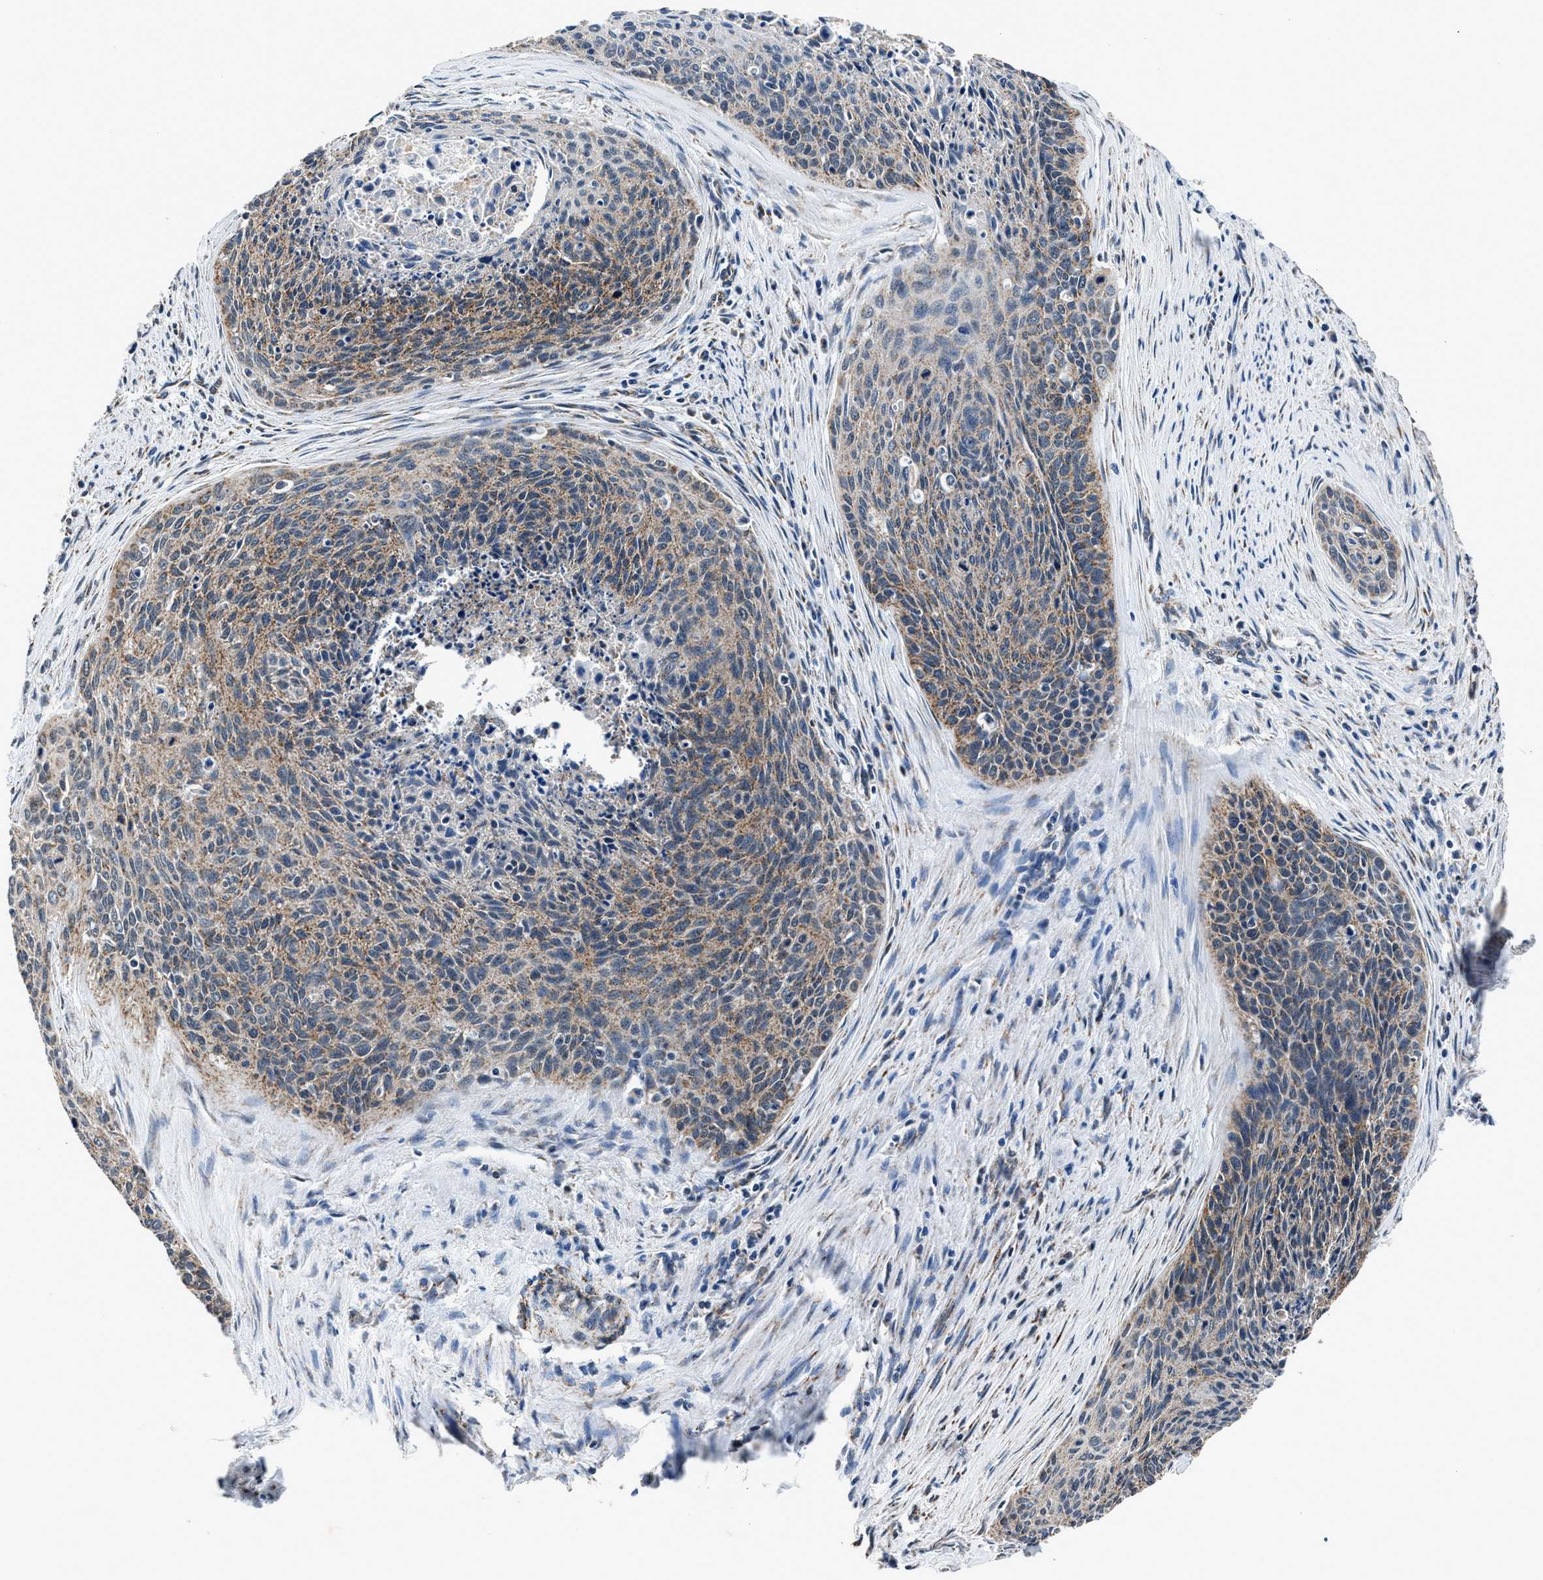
{"staining": {"intensity": "weak", "quantity": ">75%", "location": "cytoplasmic/membranous"}, "tissue": "cervical cancer", "cell_type": "Tumor cells", "image_type": "cancer", "snomed": [{"axis": "morphology", "description": "Squamous cell carcinoma, NOS"}, {"axis": "topography", "description": "Cervix"}], "caption": "Cervical cancer stained for a protein (brown) shows weak cytoplasmic/membranous positive staining in about >75% of tumor cells.", "gene": "HIBADH", "patient": {"sex": "female", "age": 55}}